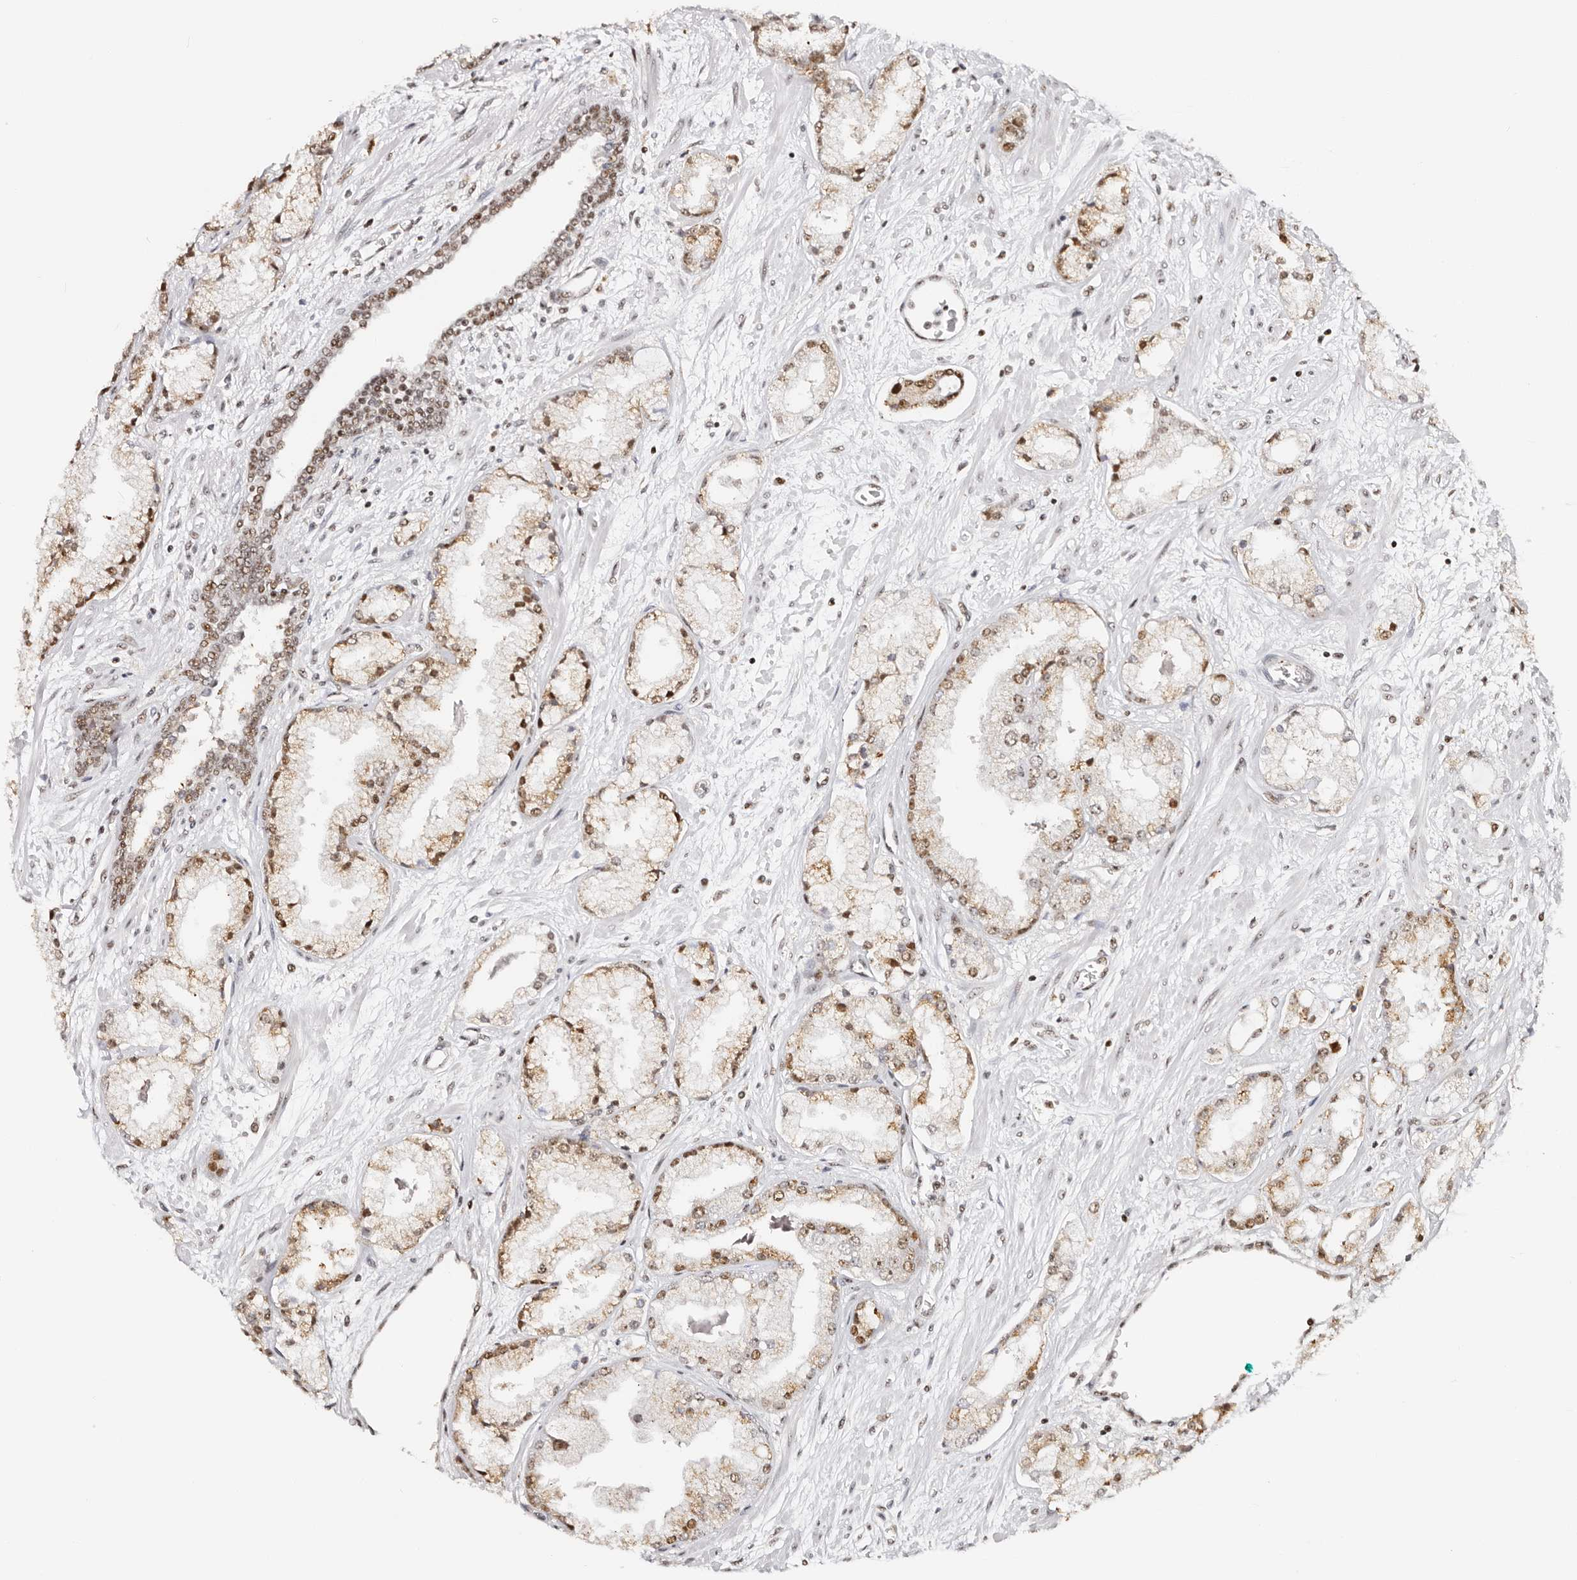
{"staining": {"intensity": "moderate", "quantity": ">75%", "location": "cytoplasmic/membranous,nuclear"}, "tissue": "prostate cancer", "cell_type": "Tumor cells", "image_type": "cancer", "snomed": [{"axis": "morphology", "description": "Adenocarcinoma, High grade"}, {"axis": "topography", "description": "Prostate"}], "caption": "This is a micrograph of immunohistochemistry (IHC) staining of prostate cancer (adenocarcinoma (high-grade)), which shows moderate positivity in the cytoplasmic/membranous and nuclear of tumor cells.", "gene": "IQGAP3", "patient": {"sex": "male", "age": 50}}